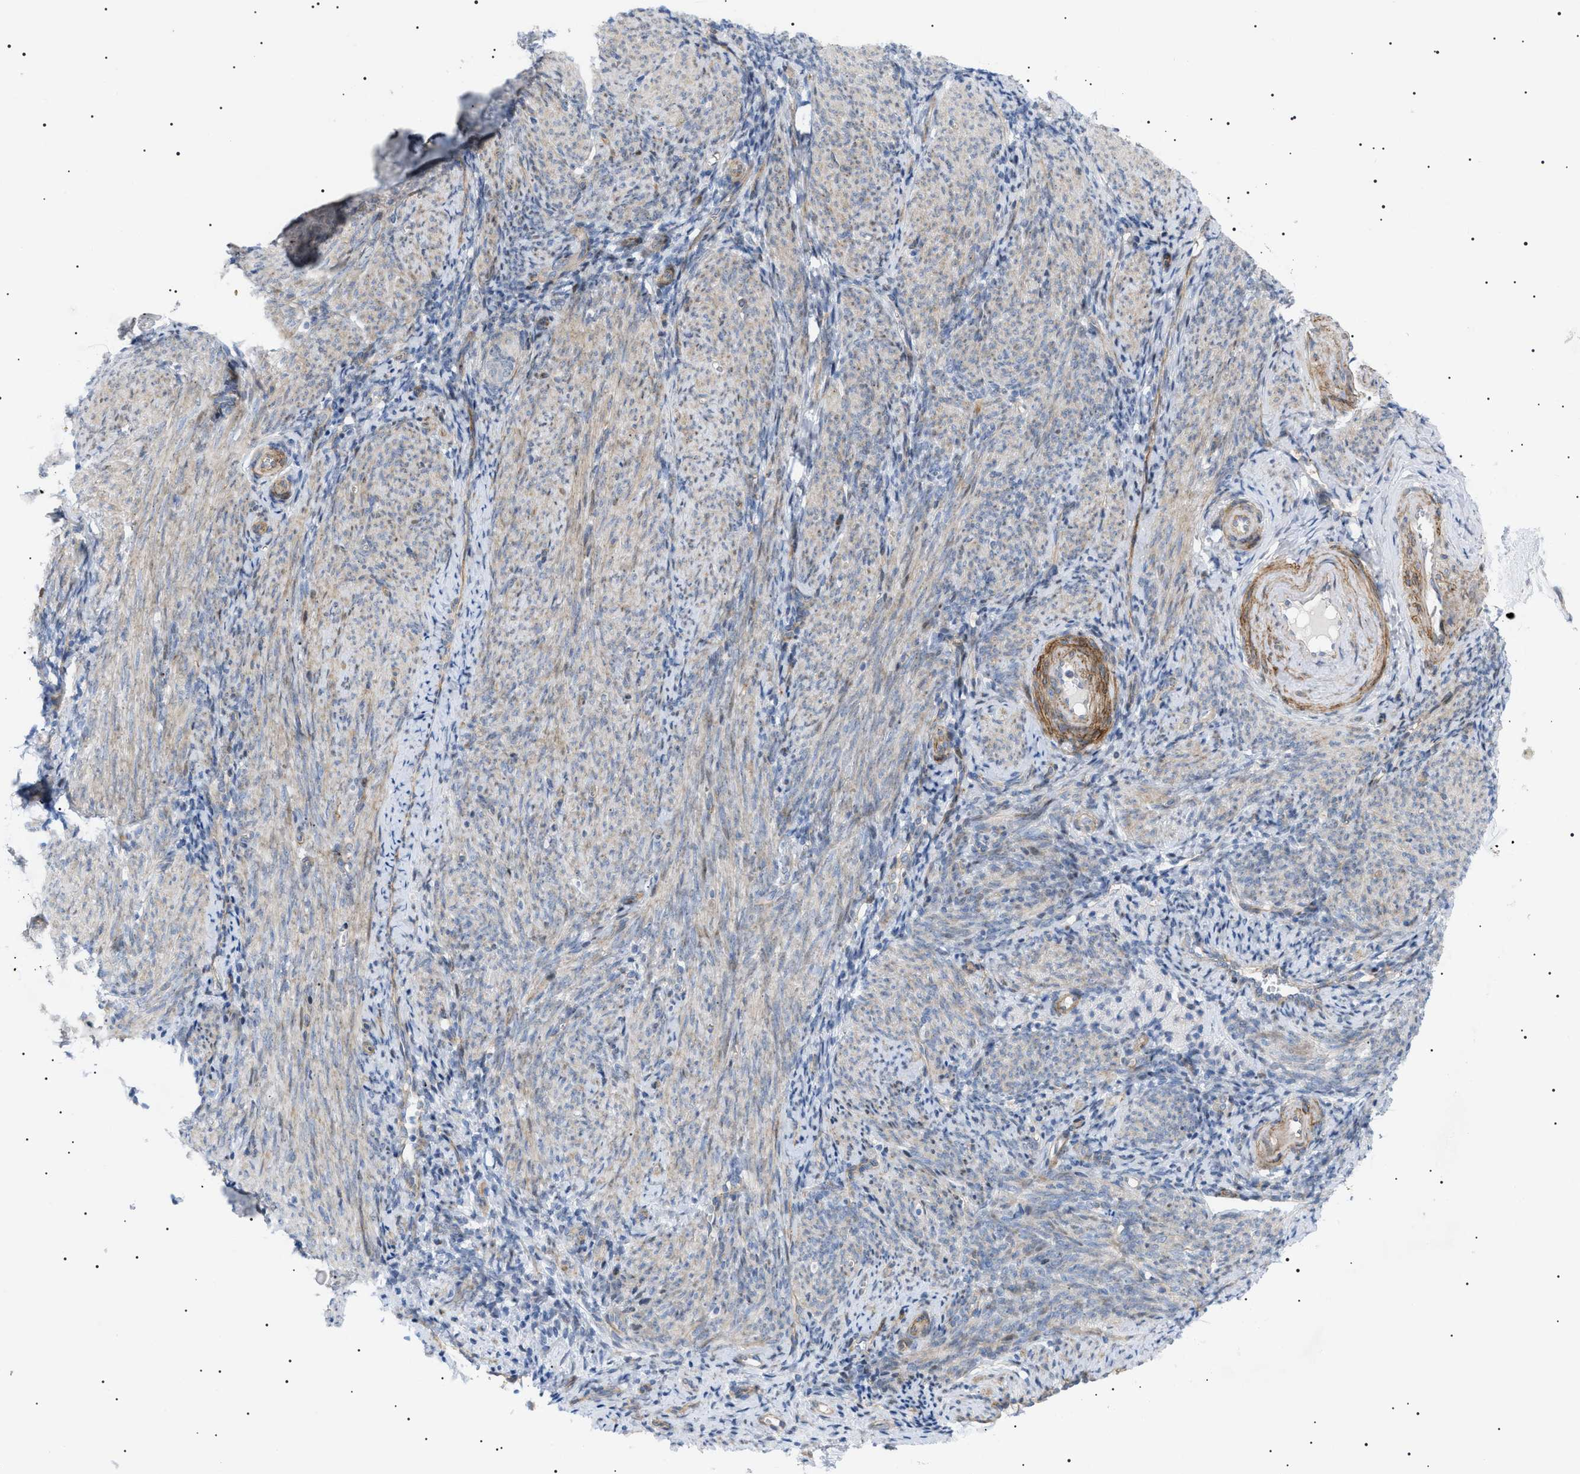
{"staining": {"intensity": "weak", "quantity": "<25%", "location": "cytoplasmic/membranous"}, "tissue": "endometrium", "cell_type": "Cells in endometrial stroma", "image_type": "normal", "snomed": [{"axis": "morphology", "description": "Normal tissue, NOS"}, {"axis": "topography", "description": "Endometrium"}], "caption": "An image of human endometrium is negative for staining in cells in endometrial stroma. (DAB immunohistochemistry visualized using brightfield microscopy, high magnification).", "gene": "SFXN5", "patient": {"sex": "female", "age": 50}}